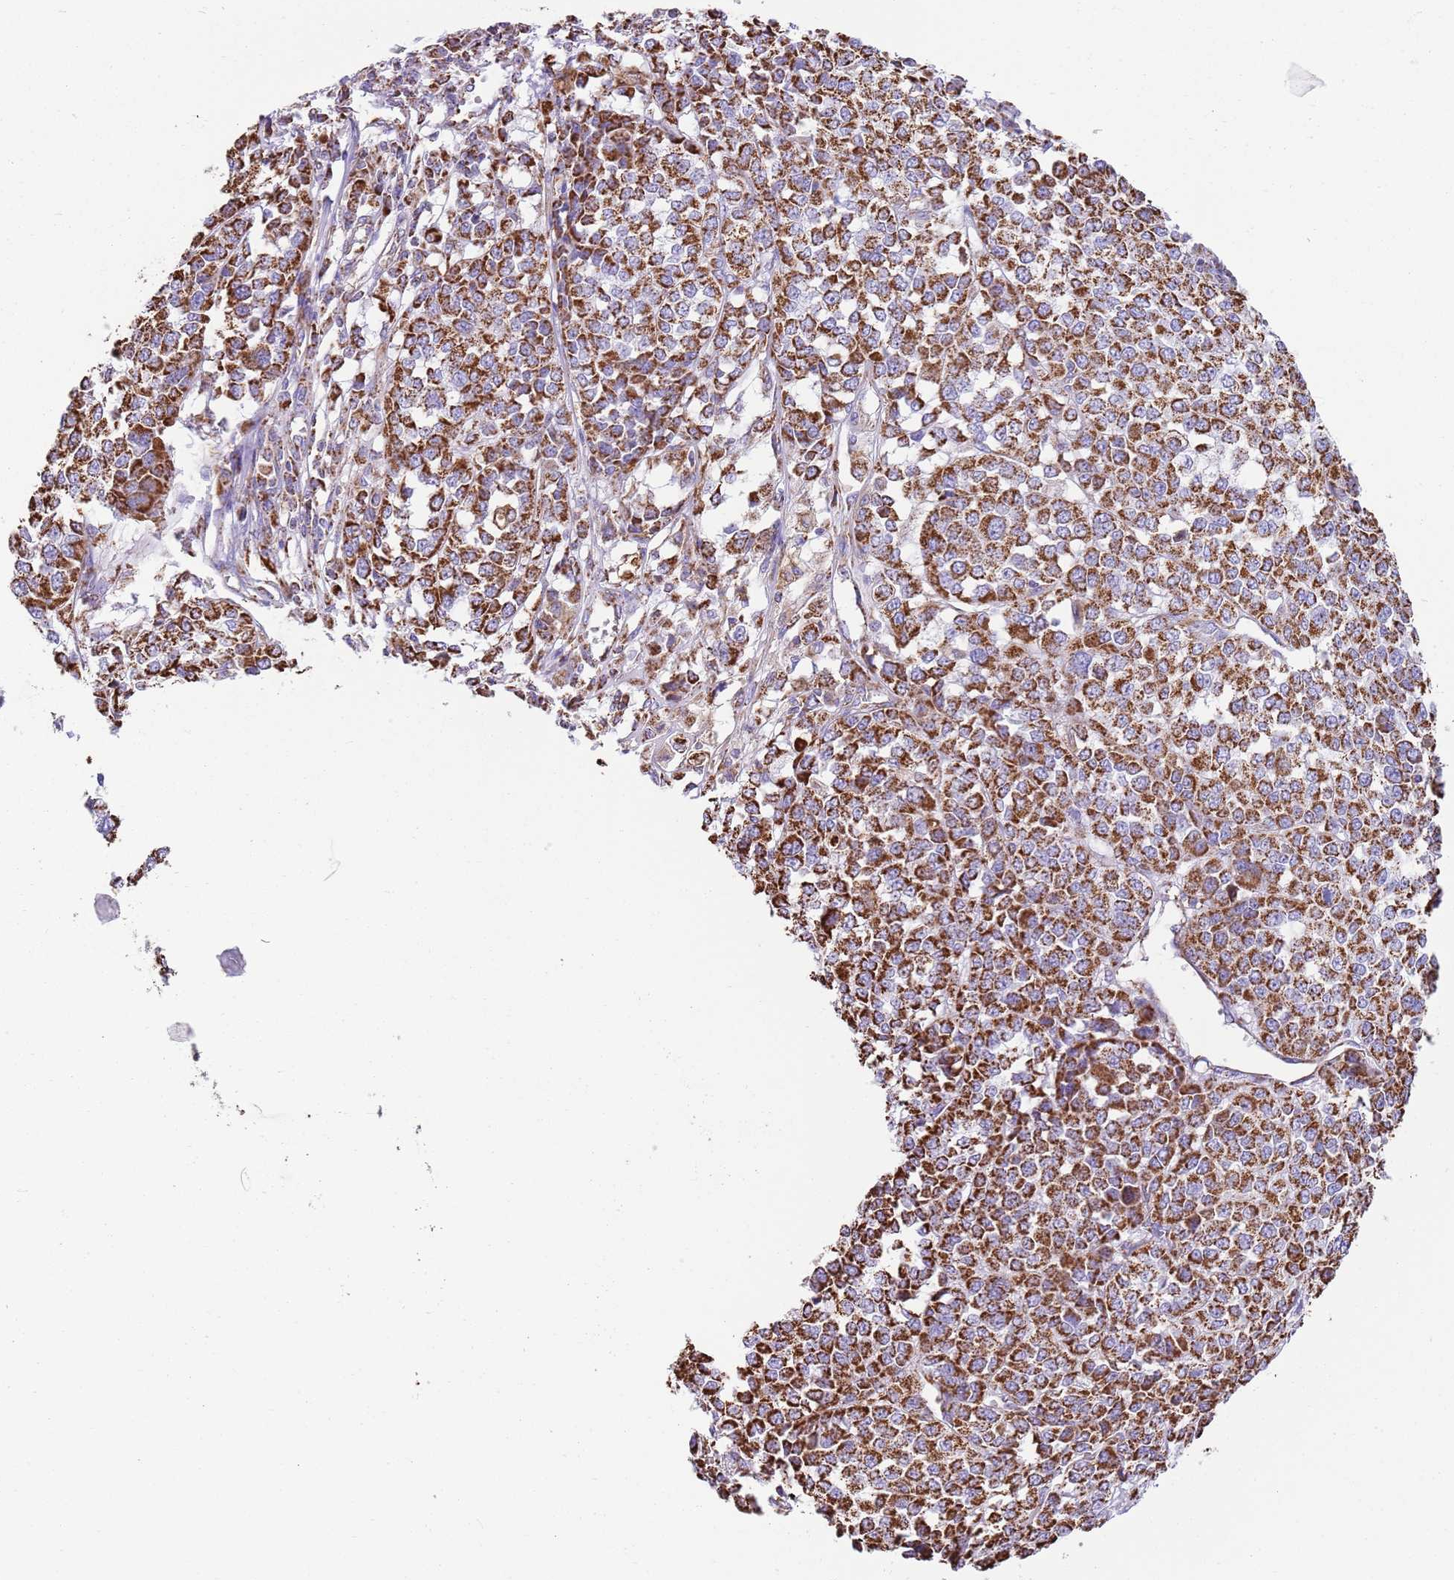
{"staining": {"intensity": "strong", "quantity": ">75%", "location": "cytoplasmic/membranous"}, "tissue": "melanoma", "cell_type": "Tumor cells", "image_type": "cancer", "snomed": [{"axis": "morphology", "description": "Malignant melanoma, Metastatic site"}, {"axis": "topography", "description": "Lymph node"}], "caption": "Strong cytoplasmic/membranous positivity for a protein is appreciated in approximately >75% of tumor cells of malignant melanoma (metastatic site) using immunohistochemistry (IHC).", "gene": "TTLL1", "patient": {"sex": "male", "age": 44}}